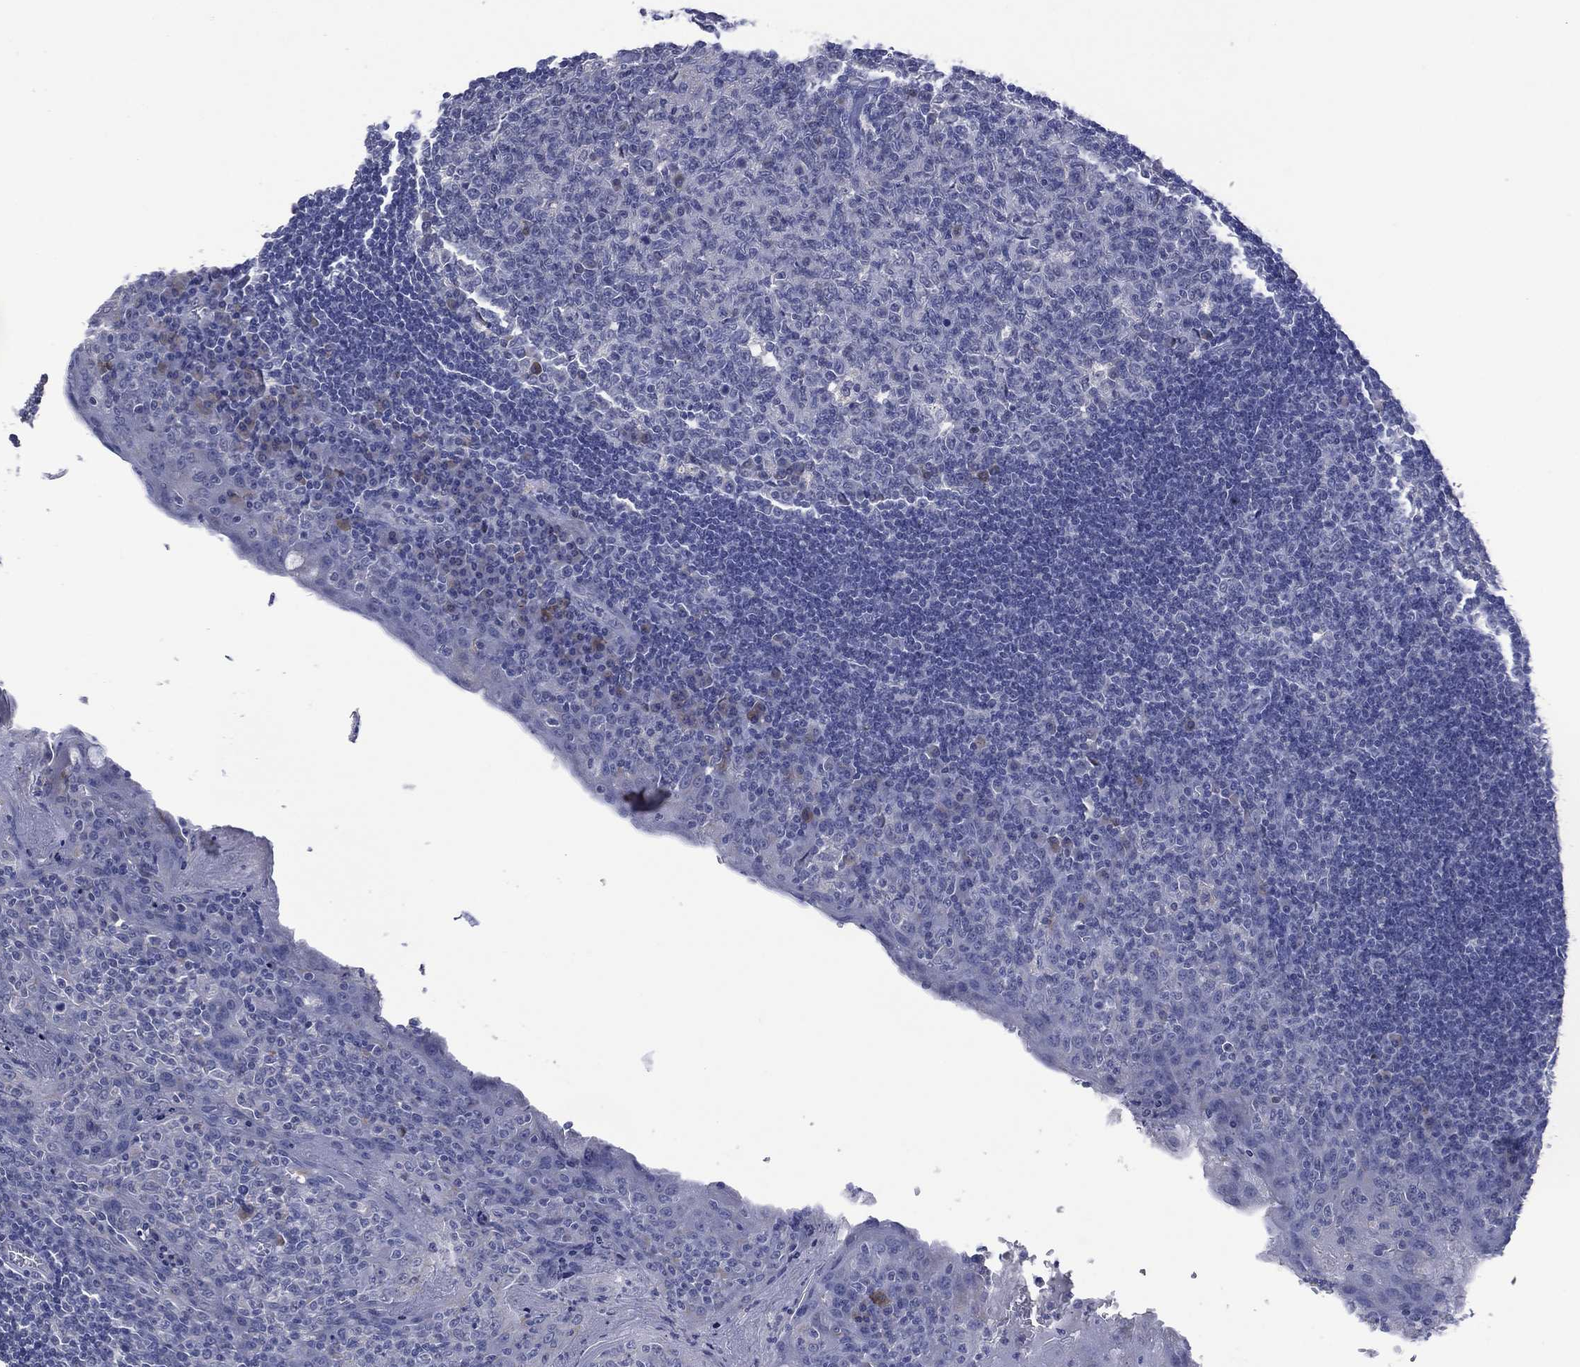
{"staining": {"intensity": "negative", "quantity": "none", "location": "none"}, "tissue": "tonsil", "cell_type": "Germinal center cells", "image_type": "normal", "snomed": [{"axis": "morphology", "description": "Normal tissue, NOS"}, {"axis": "topography", "description": "Tonsil"}], "caption": "High power microscopy micrograph of an immunohistochemistry micrograph of normal tonsil, revealing no significant staining in germinal center cells. (Brightfield microscopy of DAB immunohistochemistry at high magnification).", "gene": "ASB10", "patient": {"sex": "female", "age": 13}}